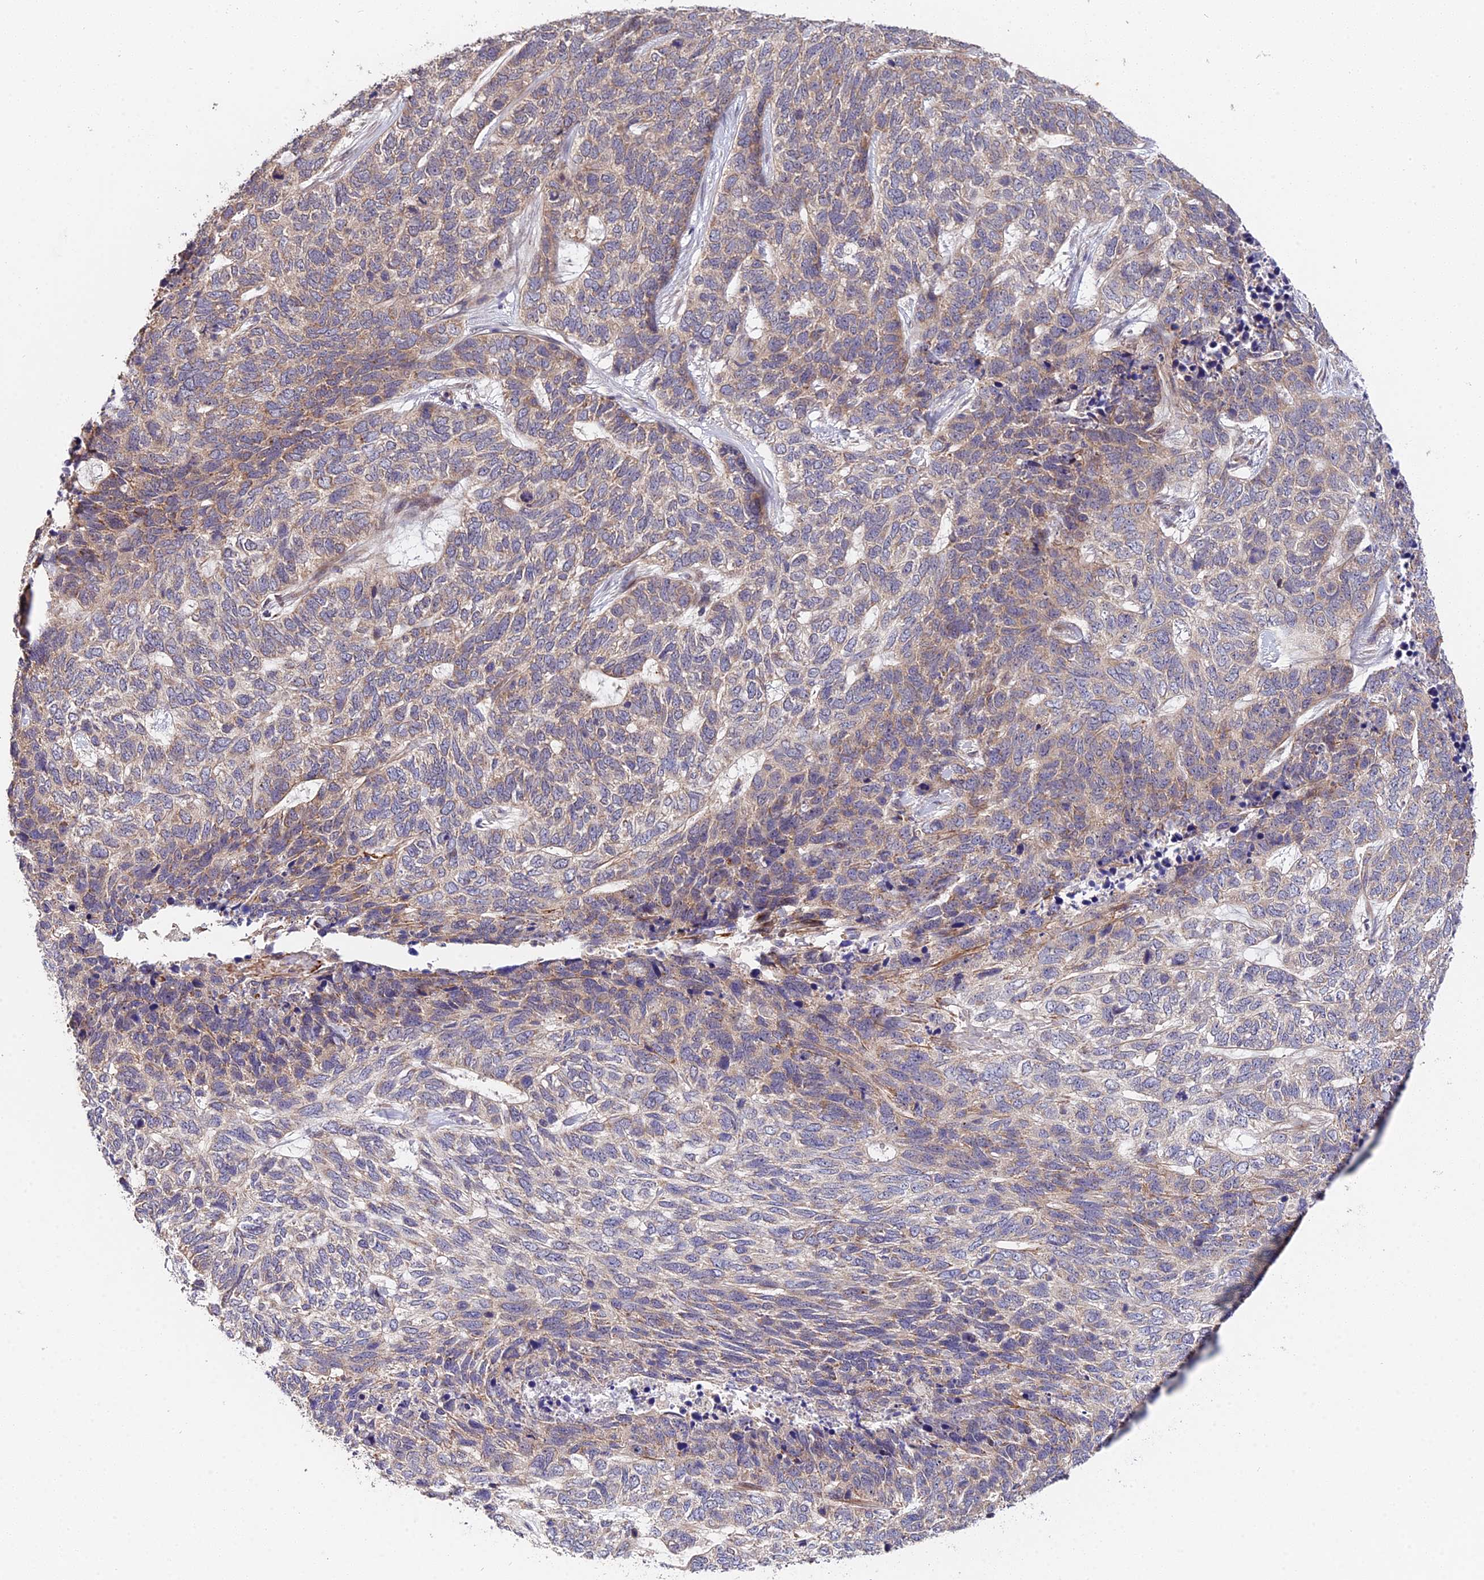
{"staining": {"intensity": "weak", "quantity": "25%-75%", "location": "cytoplasmic/membranous"}, "tissue": "skin cancer", "cell_type": "Tumor cells", "image_type": "cancer", "snomed": [{"axis": "morphology", "description": "Basal cell carcinoma"}, {"axis": "topography", "description": "Skin"}], "caption": "There is low levels of weak cytoplasmic/membranous staining in tumor cells of basal cell carcinoma (skin), as demonstrated by immunohistochemical staining (brown color).", "gene": "TRMT1", "patient": {"sex": "female", "age": 65}}